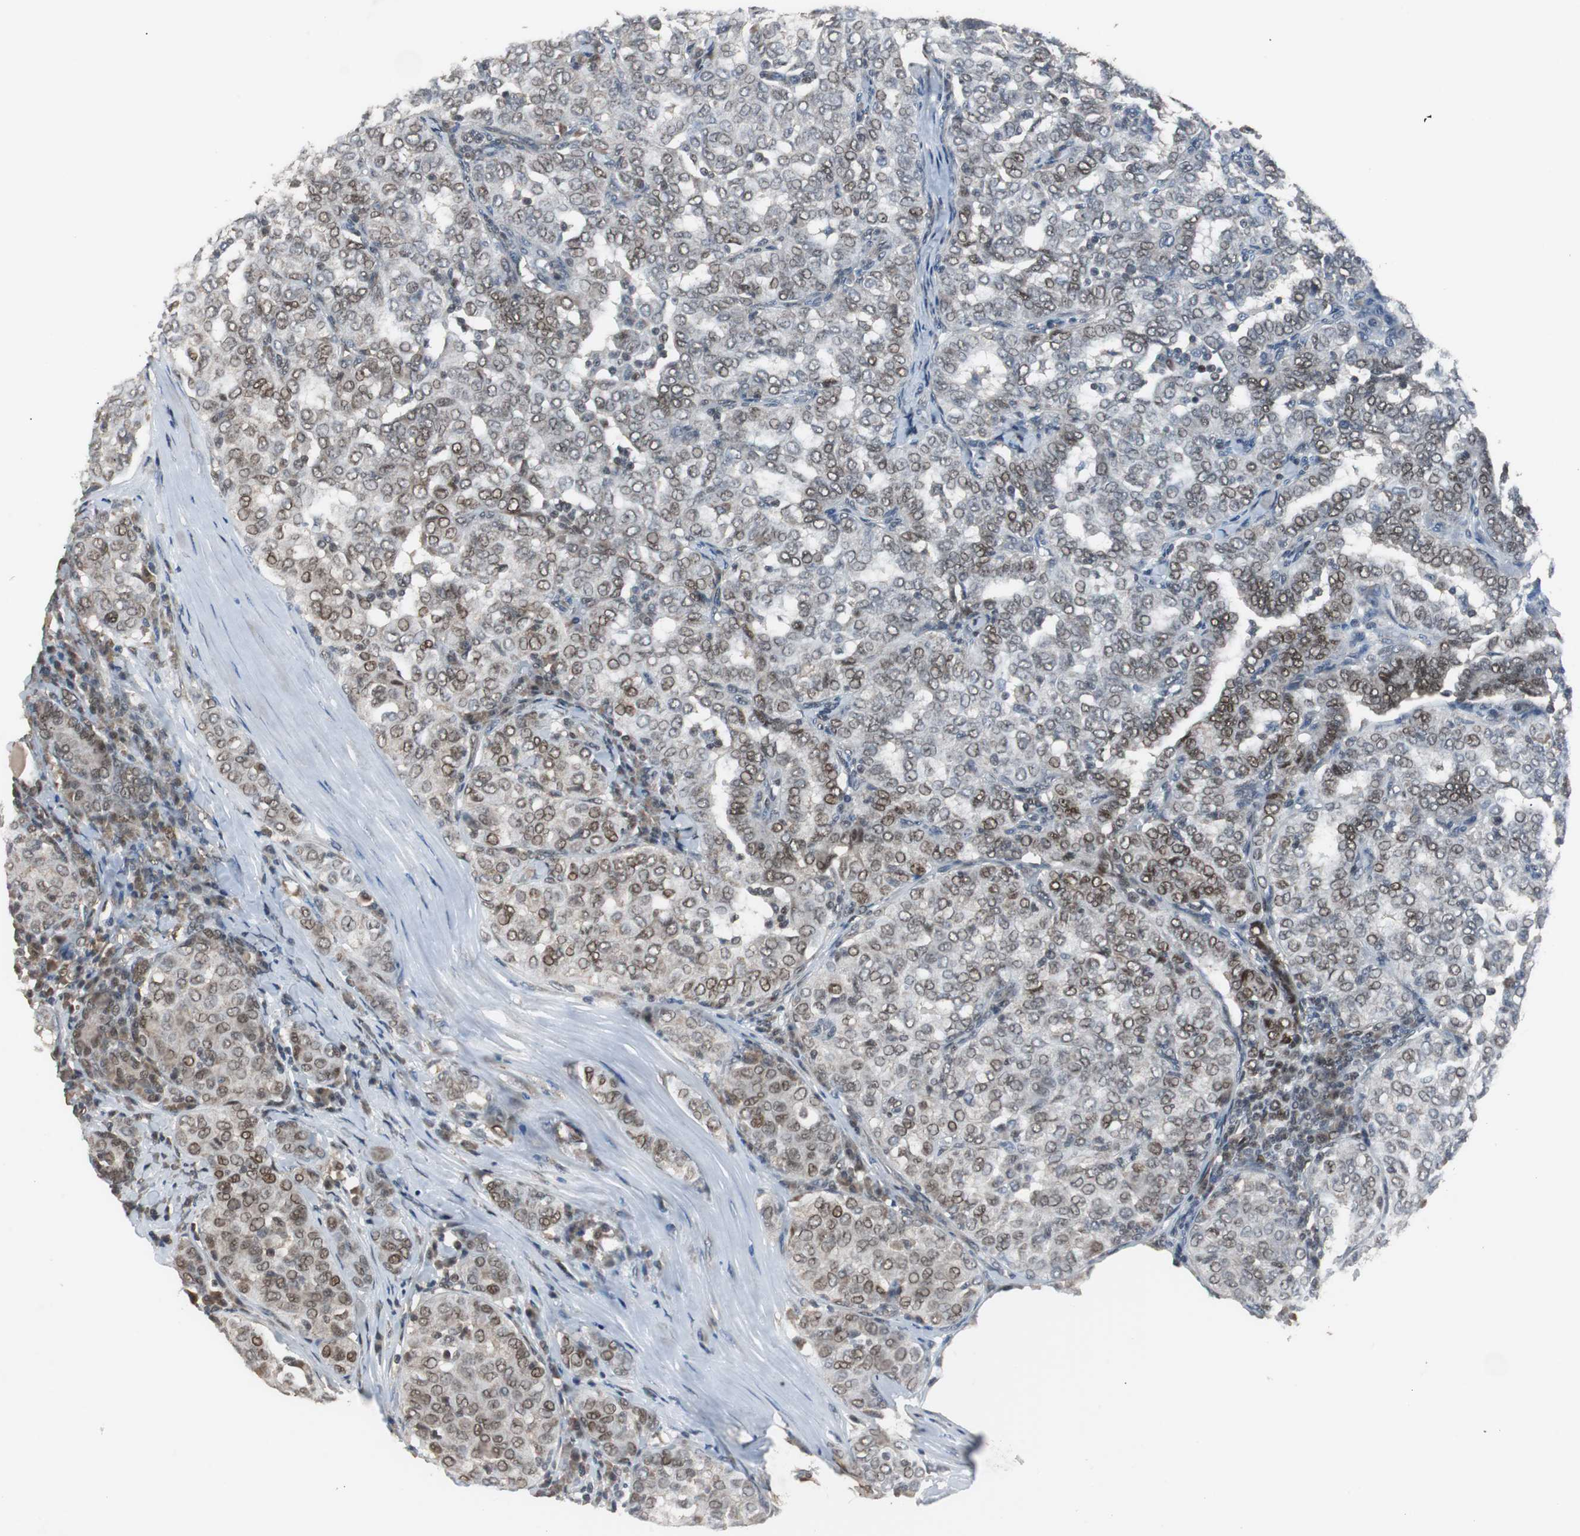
{"staining": {"intensity": "strong", "quantity": "25%-75%", "location": "nuclear"}, "tissue": "thyroid cancer", "cell_type": "Tumor cells", "image_type": "cancer", "snomed": [{"axis": "morphology", "description": "Papillary adenocarcinoma, NOS"}, {"axis": "topography", "description": "Thyroid gland"}], "caption": "Thyroid cancer stained with a brown dye demonstrates strong nuclear positive expression in about 25%-75% of tumor cells.", "gene": "ZHX2", "patient": {"sex": "female", "age": 30}}